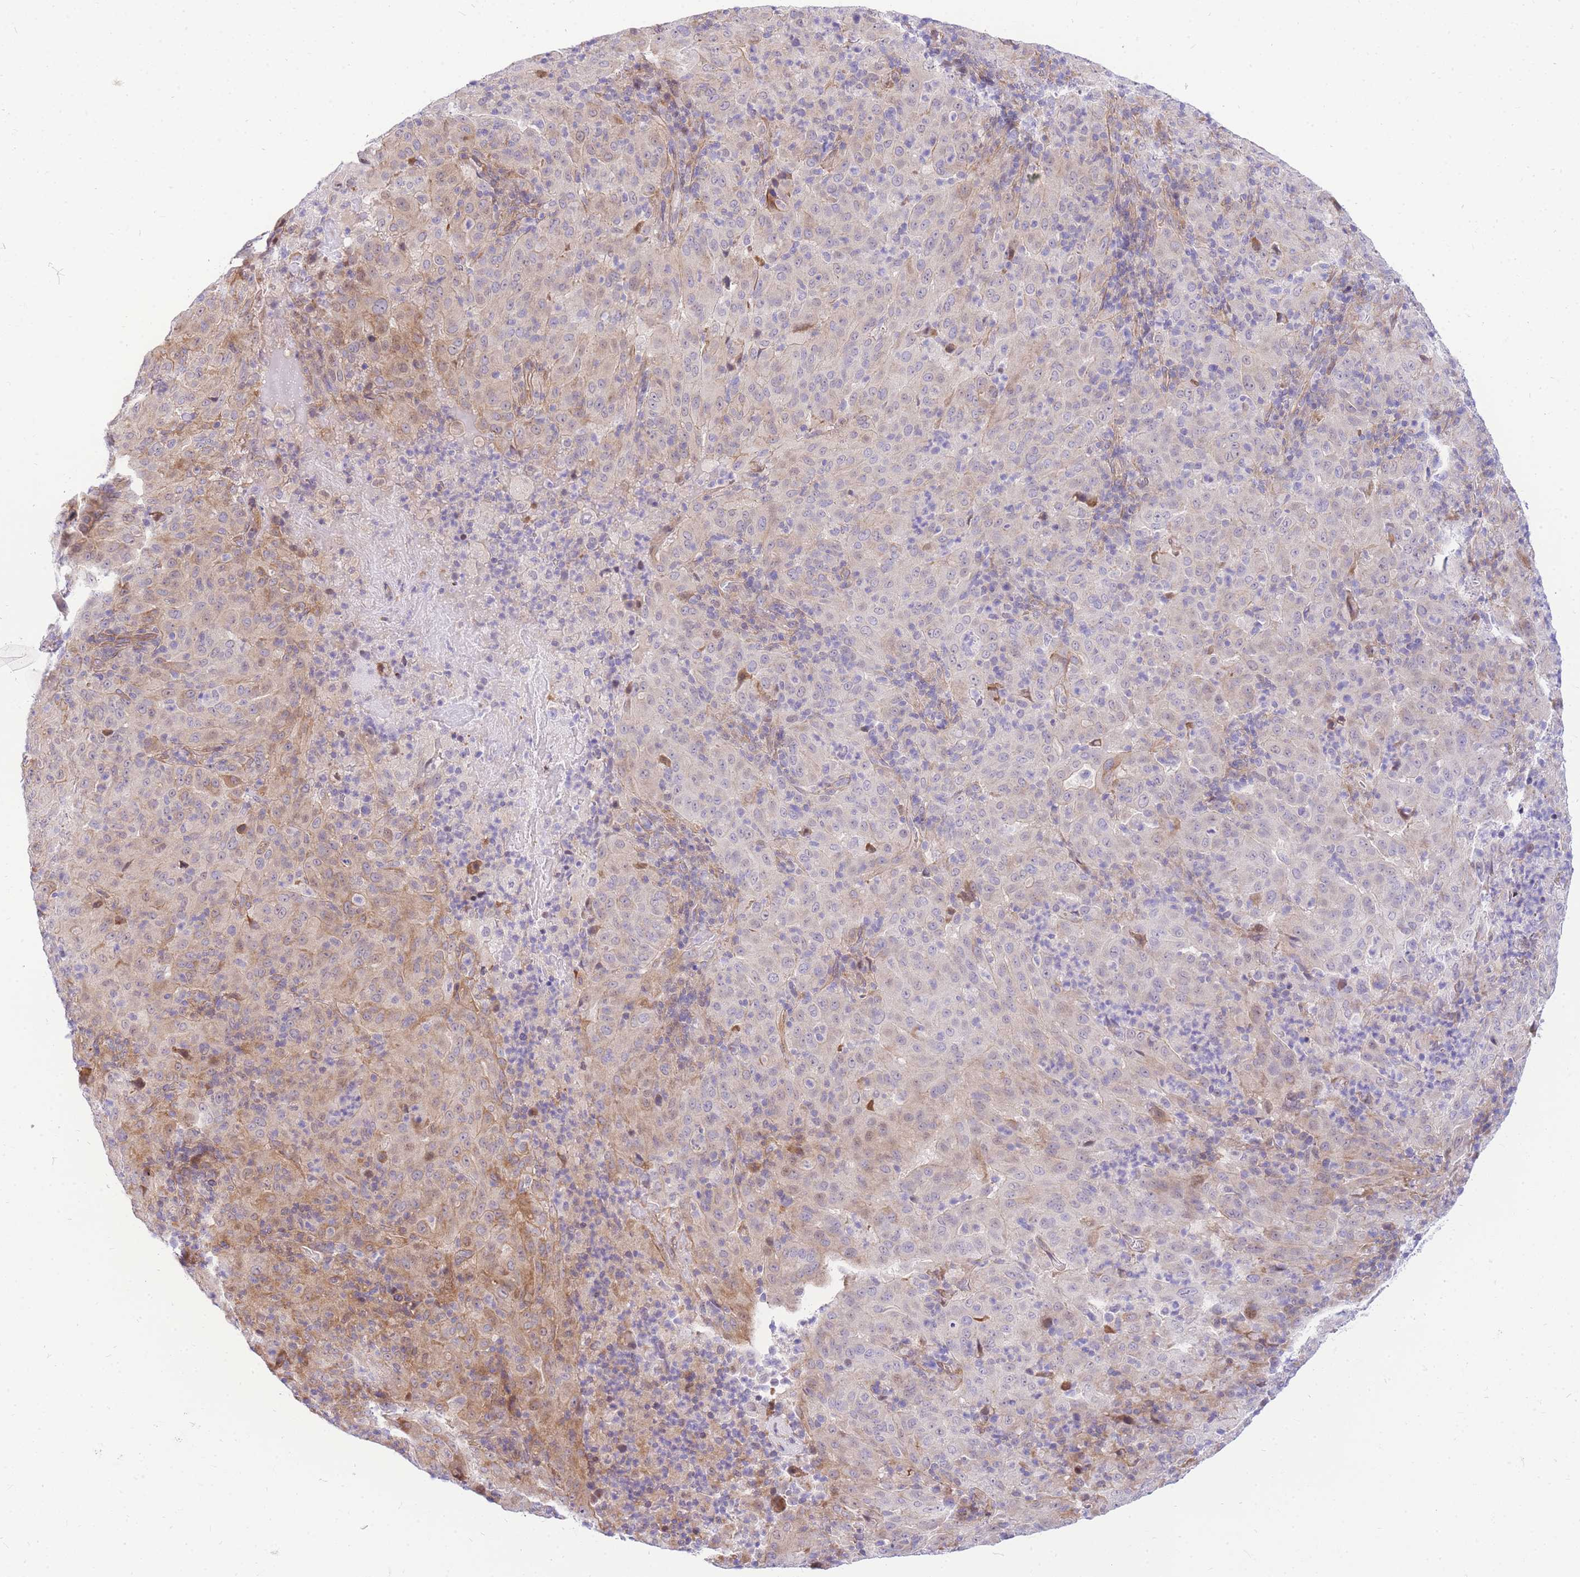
{"staining": {"intensity": "moderate", "quantity": "<25%", "location": "cytoplasmic/membranous"}, "tissue": "pancreatic cancer", "cell_type": "Tumor cells", "image_type": "cancer", "snomed": [{"axis": "morphology", "description": "Adenocarcinoma, NOS"}, {"axis": "topography", "description": "Pancreas"}], "caption": "Human pancreatic cancer stained with a brown dye exhibits moderate cytoplasmic/membranous positive expression in about <25% of tumor cells.", "gene": "S100PBP", "patient": {"sex": "male", "age": 63}}